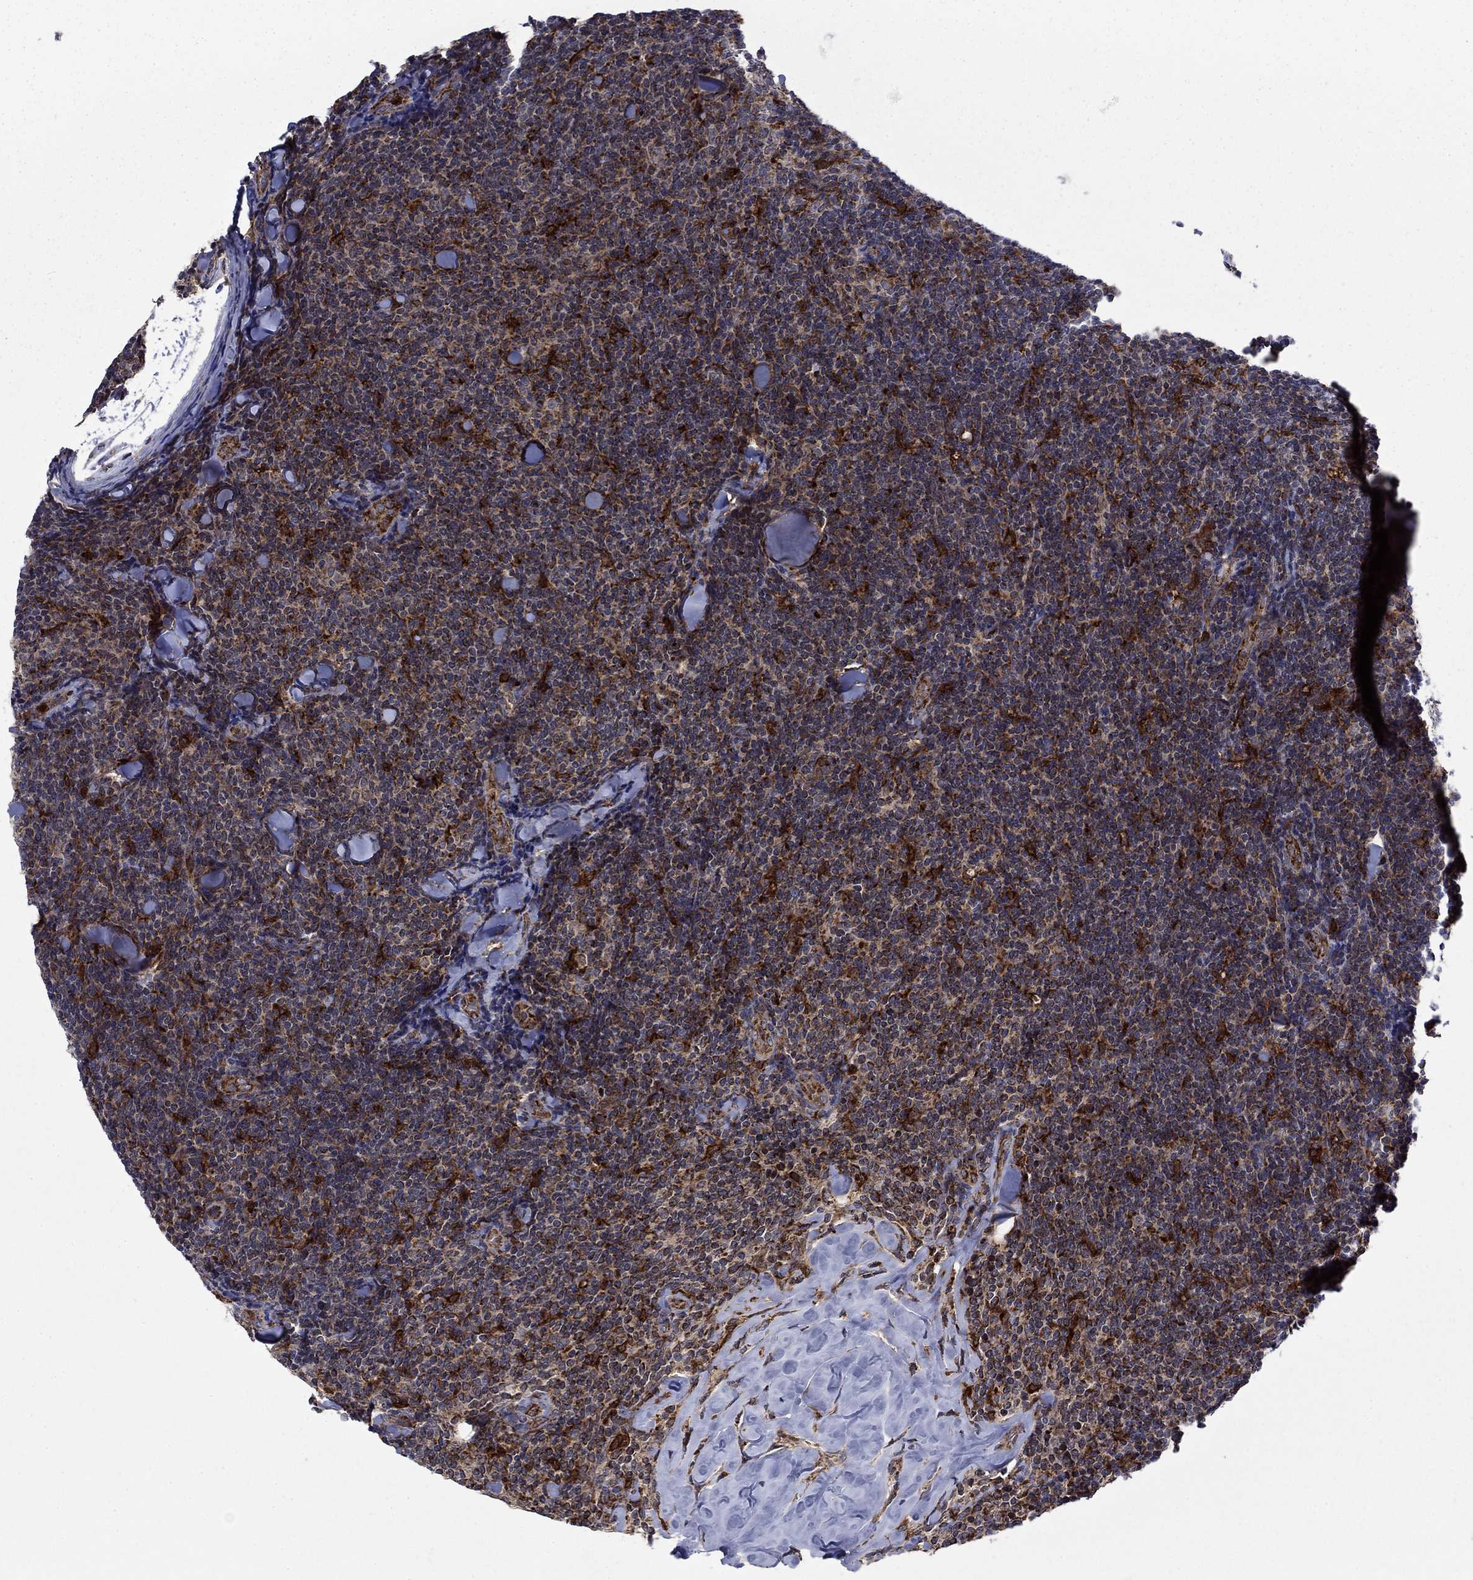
{"staining": {"intensity": "strong", "quantity": "<25%", "location": "cytoplasmic/membranous"}, "tissue": "lymphoma", "cell_type": "Tumor cells", "image_type": "cancer", "snomed": [{"axis": "morphology", "description": "Malignant lymphoma, non-Hodgkin's type, Low grade"}, {"axis": "topography", "description": "Lymph node"}], "caption": "This micrograph demonstrates lymphoma stained with IHC to label a protein in brown. The cytoplasmic/membranous of tumor cells show strong positivity for the protein. Nuclei are counter-stained blue.", "gene": "RNF19B", "patient": {"sex": "female", "age": 56}}